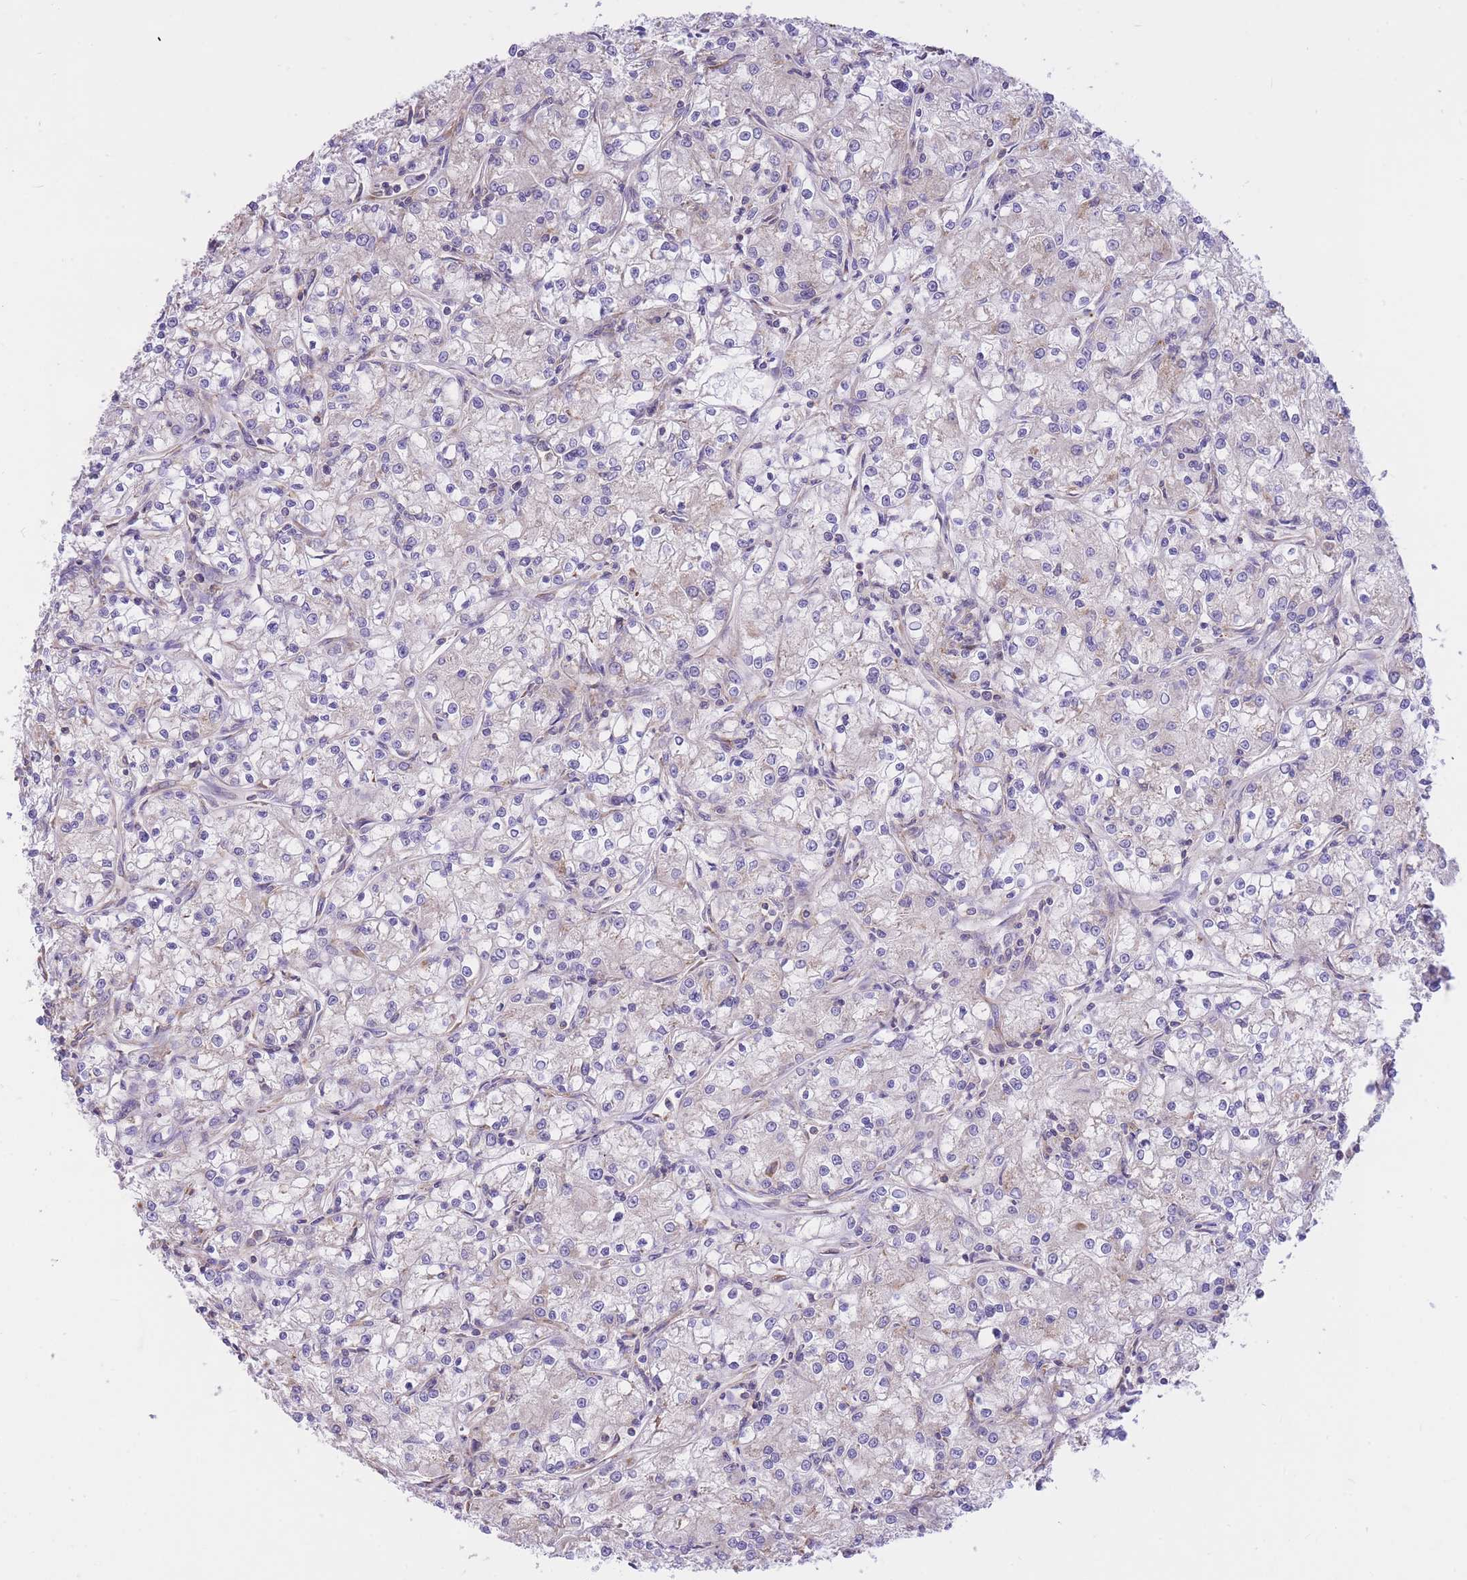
{"staining": {"intensity": "negative", "quantity": "none", "location": "none"}, "tissue": "renal cancer", "cell_type": "Tumor cells", "image_type": "cancer", "snomed": [{"axis": "morphology", "description": "Adenocarcinoma, NOS"}, {"axis": "topography", "description": "Kidney"}], "caption": "DAB (3,3'-diaminobenzidine) immunohistochemical staining of human adenocarcinoma (renal) exhibits no significant positivity in tumor cells. (DAB IHC visualized using brightfield microscopy, high magnification).", "gene": "GBP7", "patient": {"sex": "female", "age": 59}}